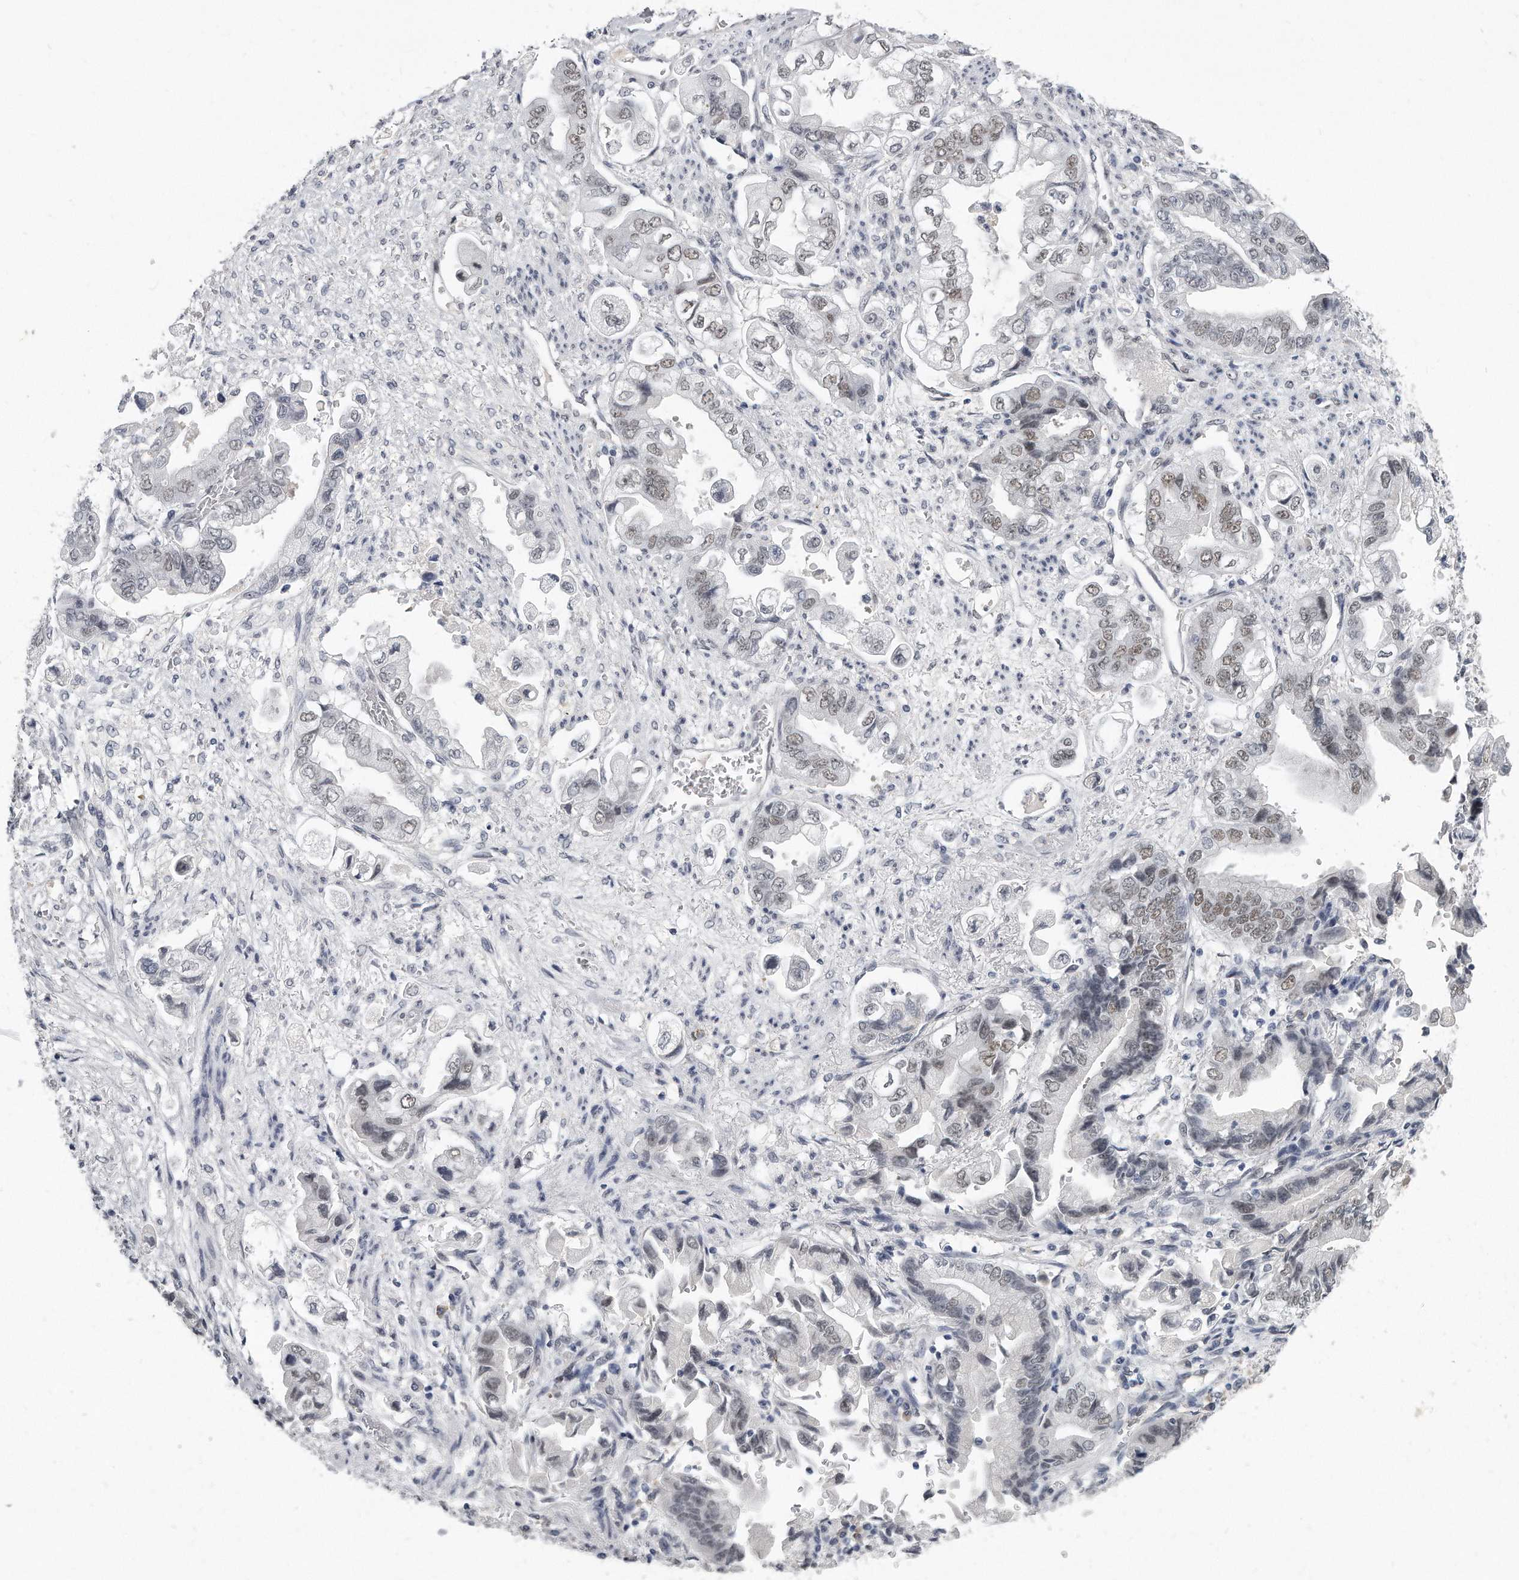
{"staining": {"intensity": "weak", "quantity": "25%-75%", "location": "nuclear"}, "tissue": "stomach cancer", "cell_type": "Tumor cells", "image_type": "cancer", "snomed": [{"axis": "morphology", "description": "Adenocarcinoma, NOS"}, {"axis": "topography", "description": "Stomach"}], "caption": "Weak nuclear staining for a protein is seen in about 25%-75% of tumor cells of stomach adenocarcinoma using immunohistochemistry (IHC).", "gene": "CTBP2", "patient": {"sex": "male", "age": 62}}